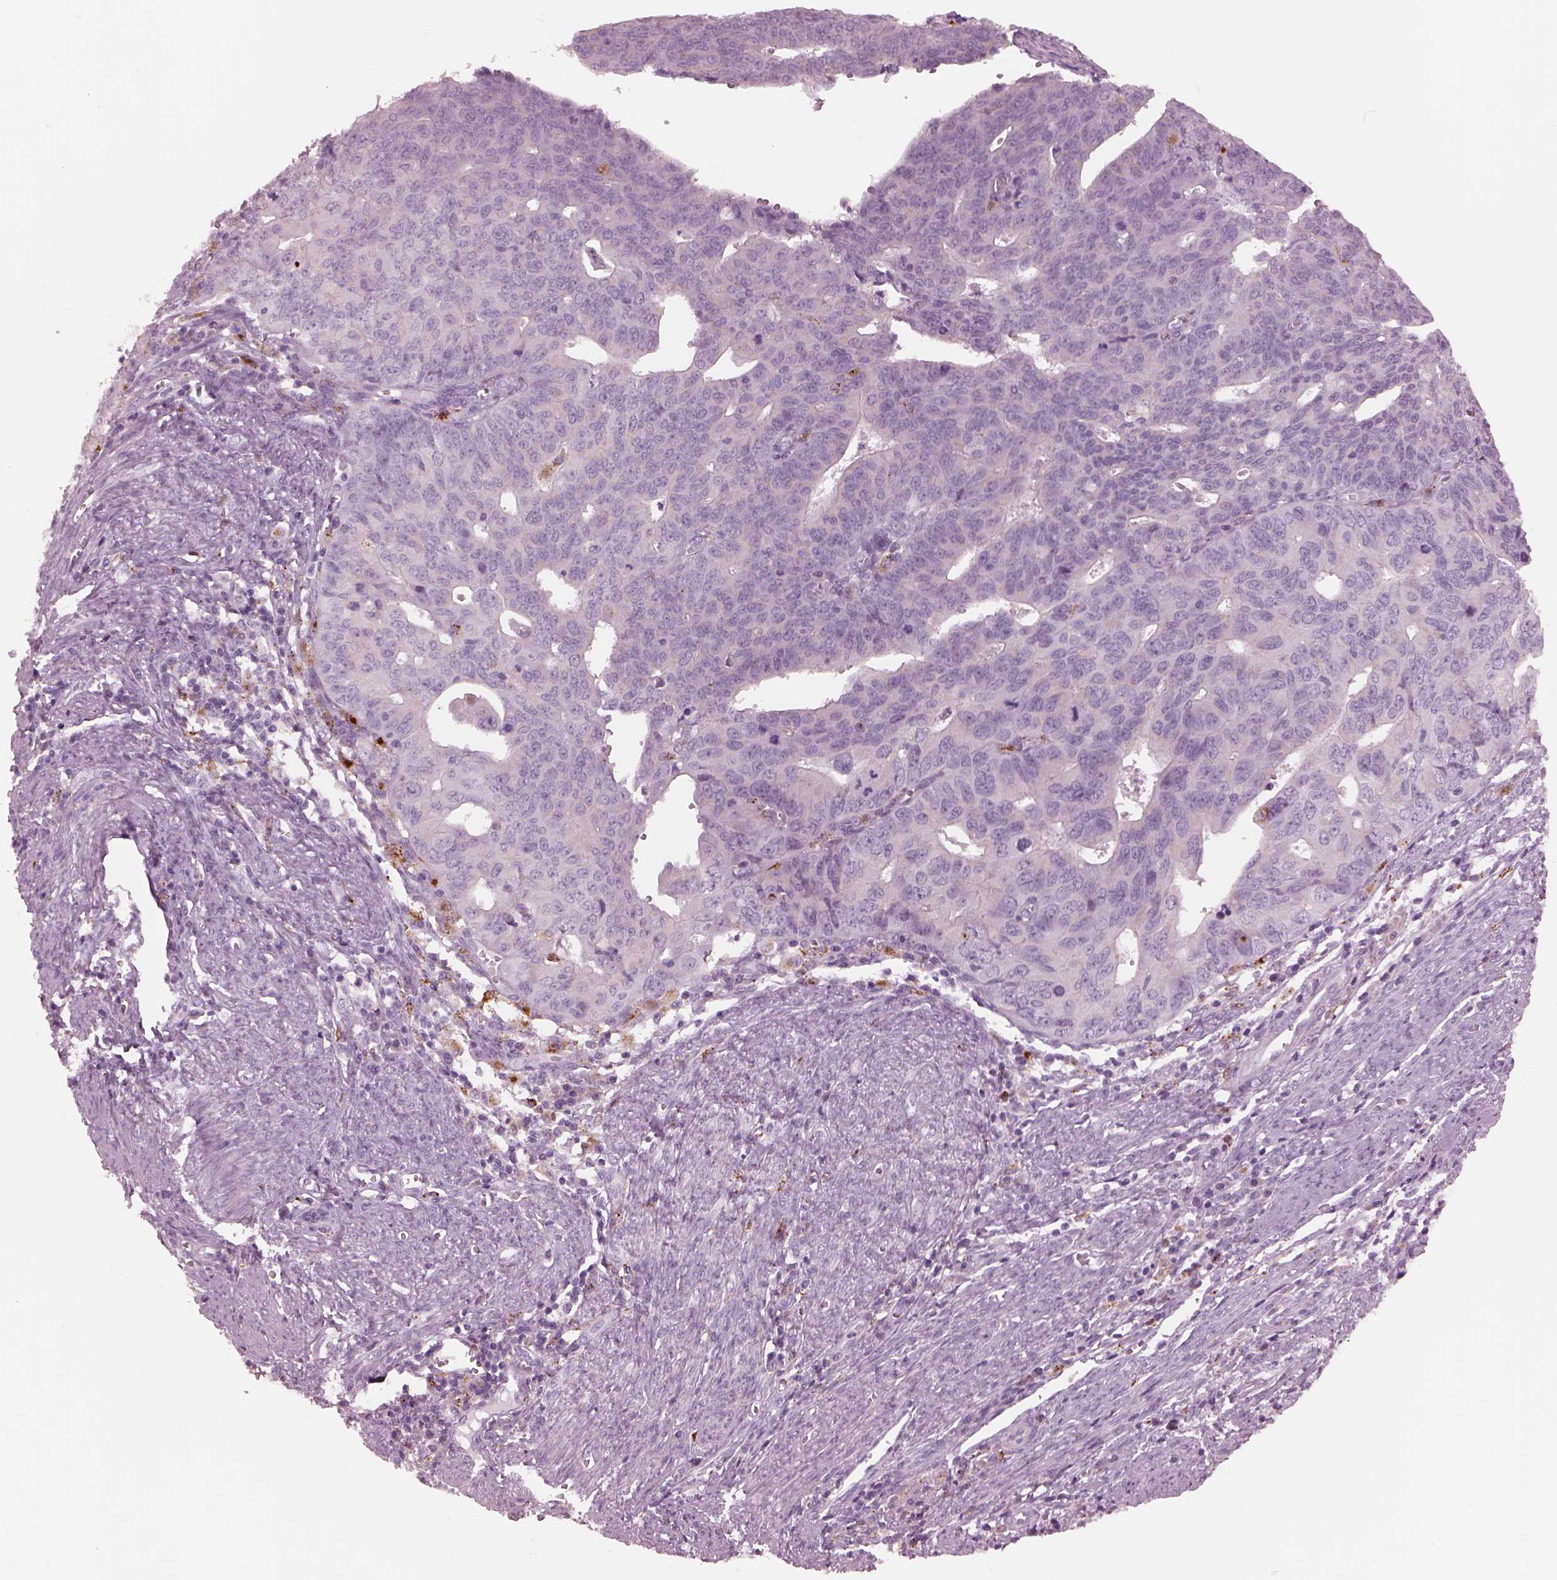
{"staining": {"intensity": "negative", "quantity": "none", "location": "none"}, "tissue": "endometrial cancer", "cell_type": "Tumor cells", "image_type": "cancer", "snomed": [{"axis": "morphology", "description": "Adenocarcinoma, NOS"}, {"axis": "topography", "description": "Endometrium"}], "caption": "An immunohistochemistry (IHC) histopathology image of endometrial cancer is shown. There is no staining in tumor cells of endometrial cancer.", "gene": "SLAMF8", "patient": {"sex": "female", "age": 65}}